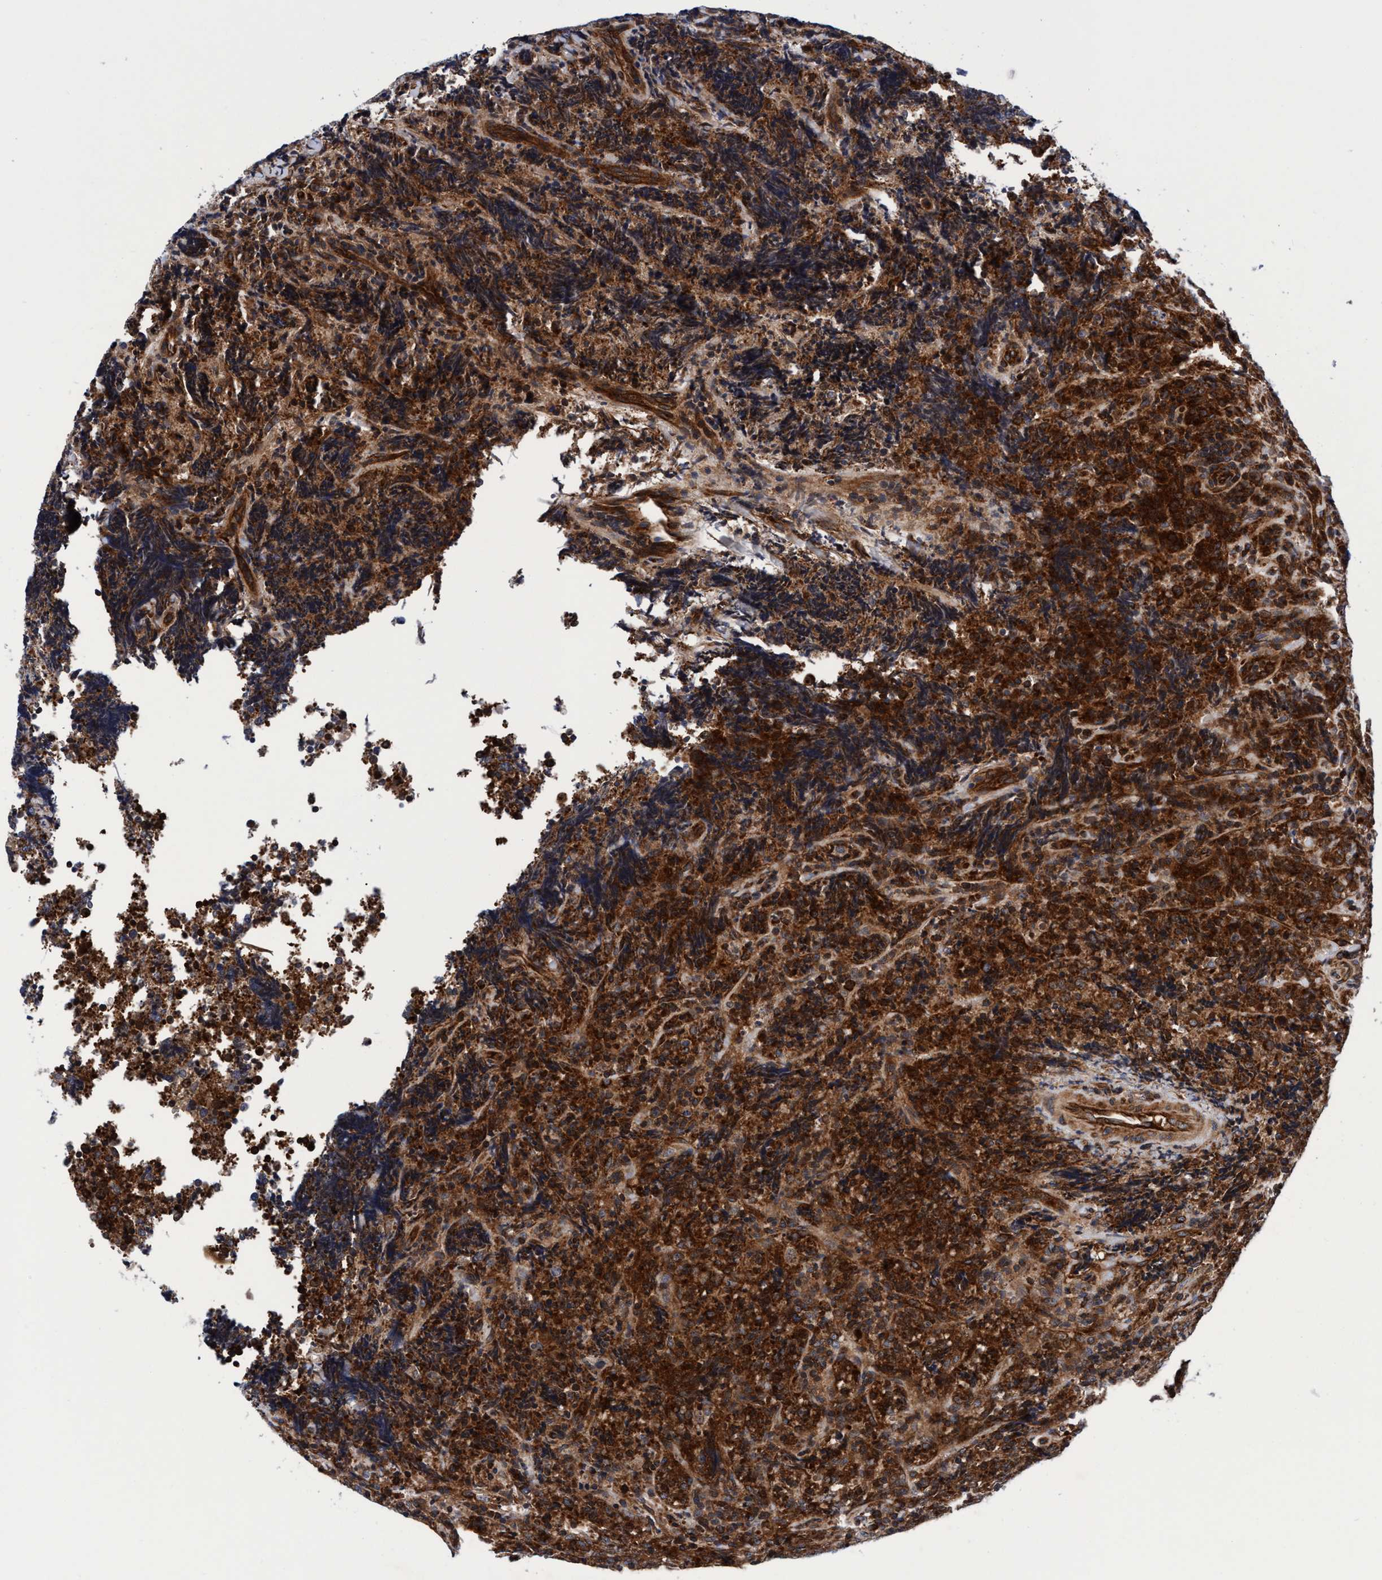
{"staining": {"intensity": "strong", "quantity": ">75%", "location": "cytoplasmic/membranous"}, "tissue": "lymphoma", "cell_type": "Tumor cells", "image_type": "cancer", "snomed": [{"axis": "morphology", "description": "Malignant lymphoma, non-Hodgkin's type, High grade"}, {"axis": "topography", "description": "Tonsil"}], "caption": "The immunohistochemical stain highlights strong cytoplasmic/membranous expression in tumor cells of lymphoma tissue.", "gene": "MCM3AP", "patient": {"sex": "female", "age": 36}}